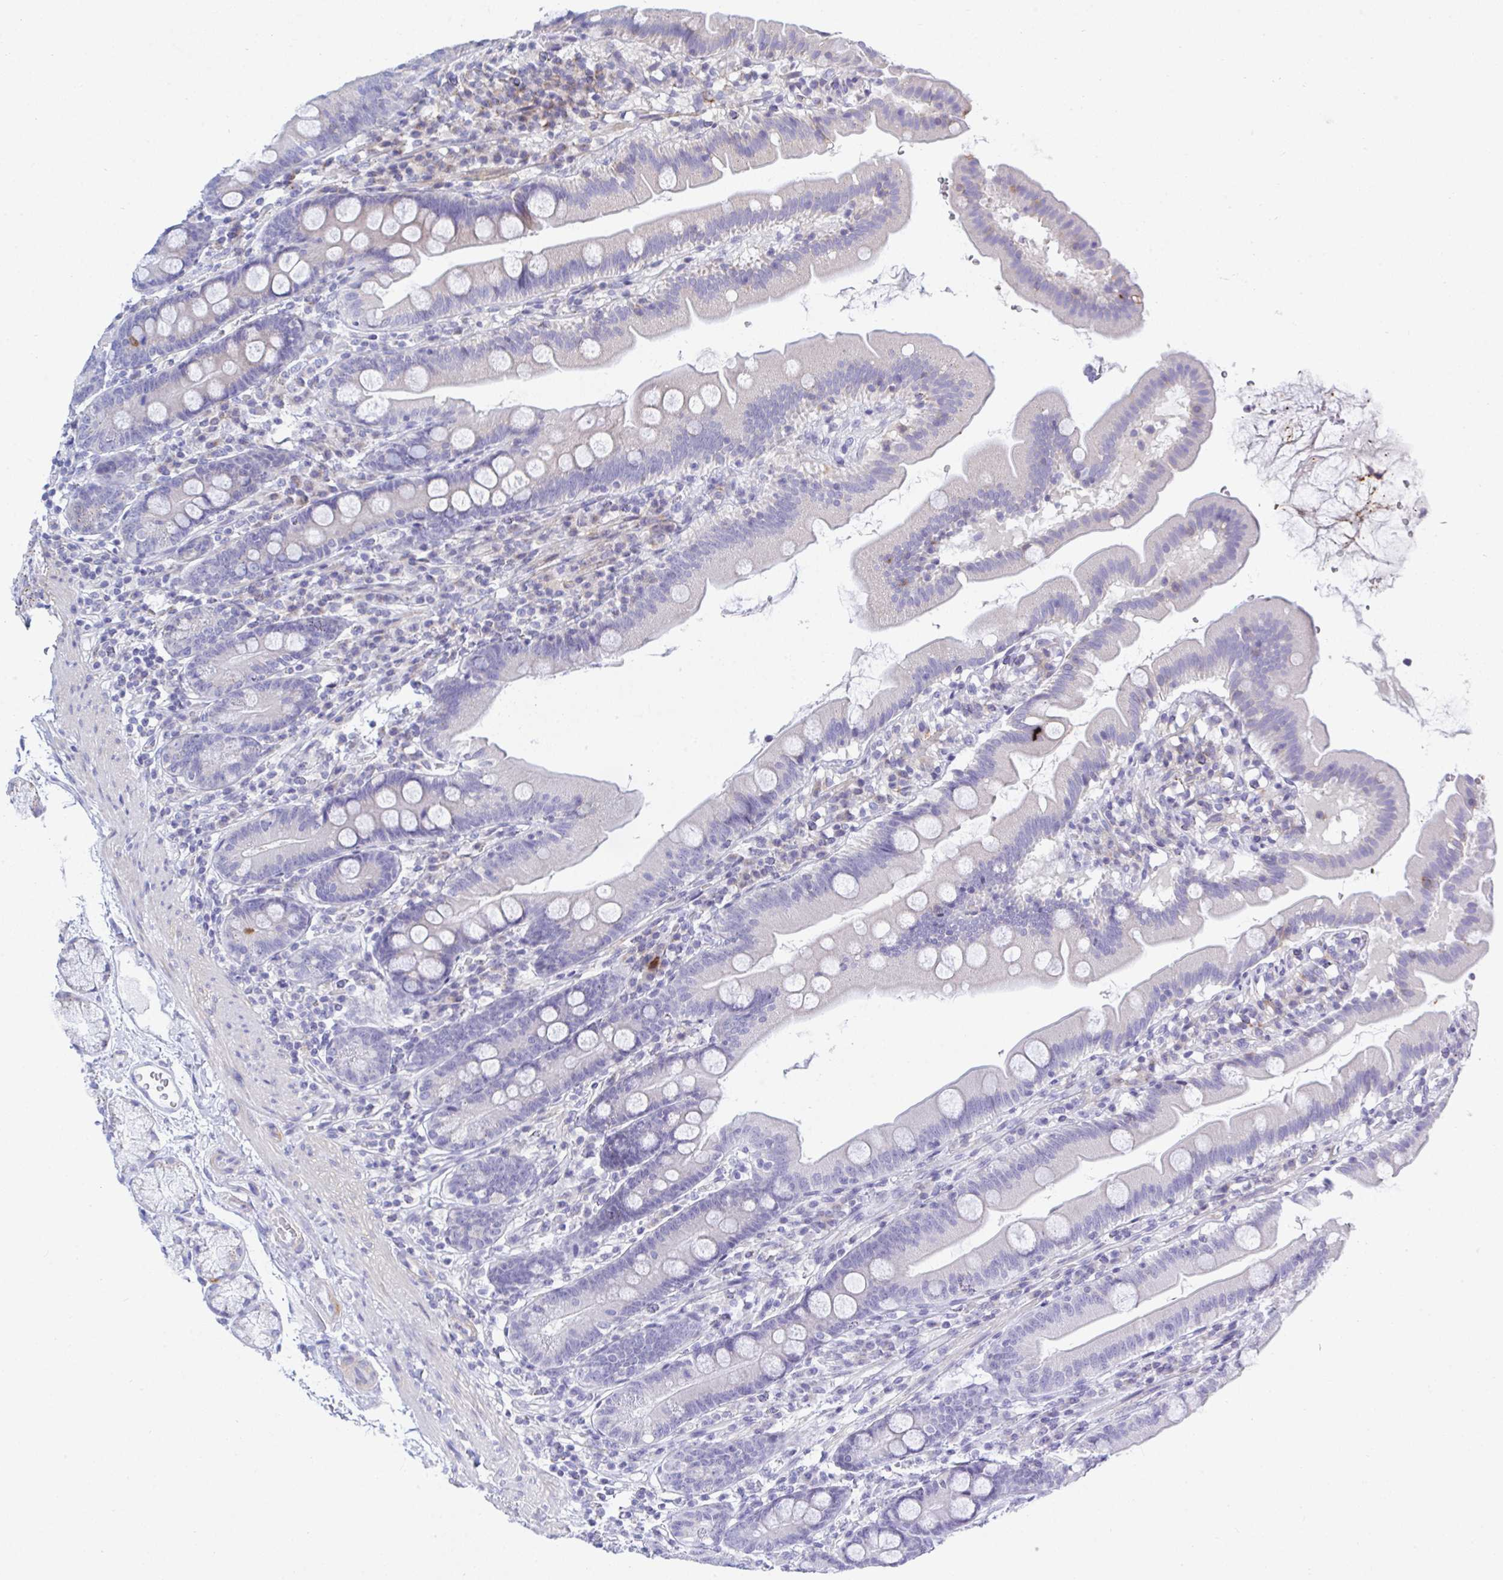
{"staining": {"intensity": "negative", "quantity": "none", "location": "none"}, "tissue": "duodenum", "cell_type": "Glandular cells", "image_type": "normal", "snomed": [{"axis": "morphology", "description": "Normal tissue, NOS"}, {"axis": "topography", "description": "Duodenum"}], "caption": "Immunohistochemical staining of benign duodenum demonstrates no significant expression in glandular cells.", "gene": "FRMD3", "patient": {"sex": "female", "age": 67}}